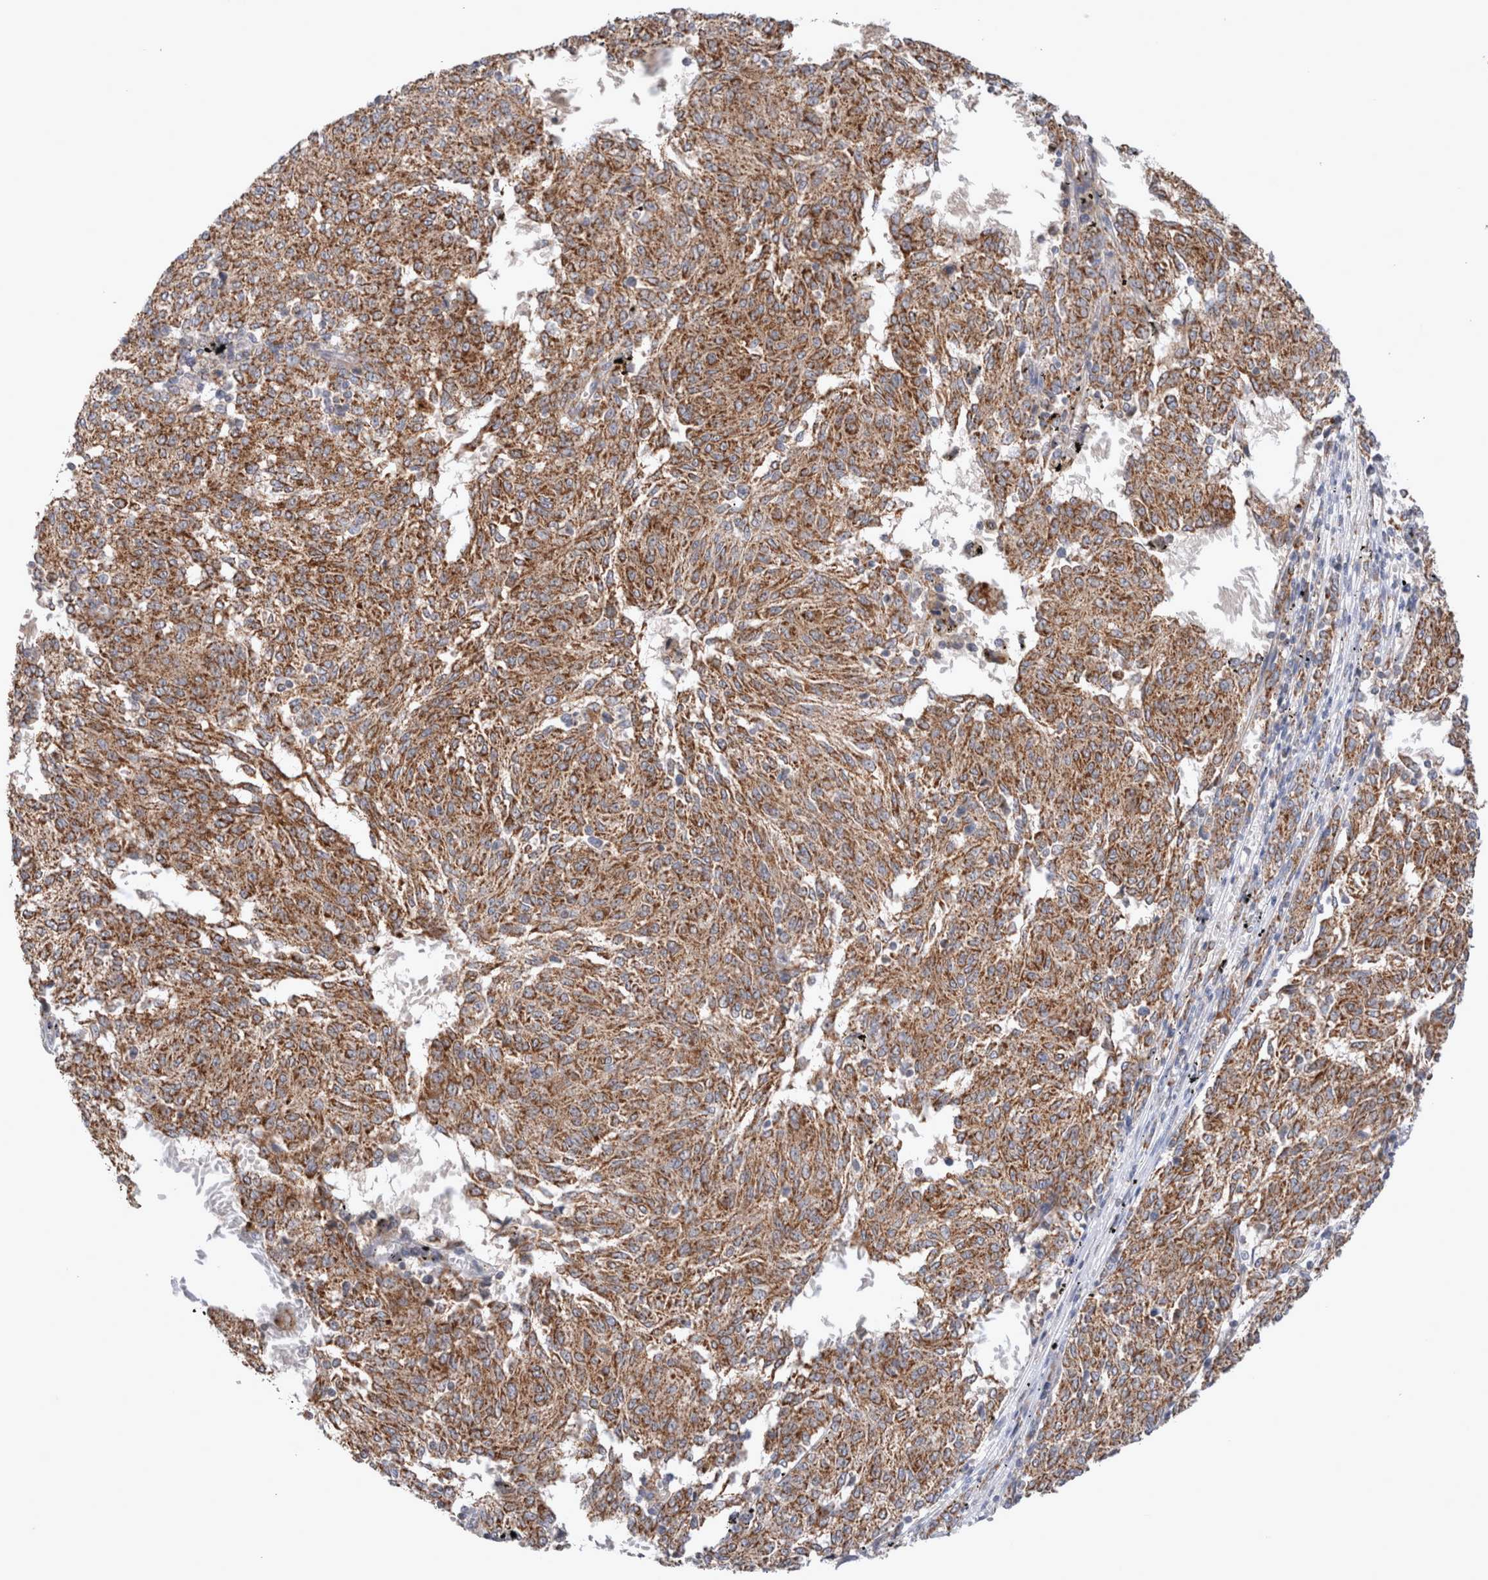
{"staining": {"intensity": "moderate", "quantity": ">75%", "location": "cytoplasmic/membranous"}, "tissue": "melanoma", "cell_type": "Tumor cells", "image_type": "cancer", "snomed": [{"axis": "morphology", "description": "Malignant melanoma, NOS"}, {"axis": "topography", "description": "Skin"}], "caption": "Immunohistochemical staining of malignant melanoma shows medium levels of moderate cytoplasmic/membranous positivity in approximately >75% of tumor cells. The staining is performed using DAB (3,3'-diaminobenzidine) brown chromogen to label protein expression. The nuclei are counter-stained blue using hematoxylin.", "gene": "MRPS28", "patient": {"sex": "female", "age": 72}}